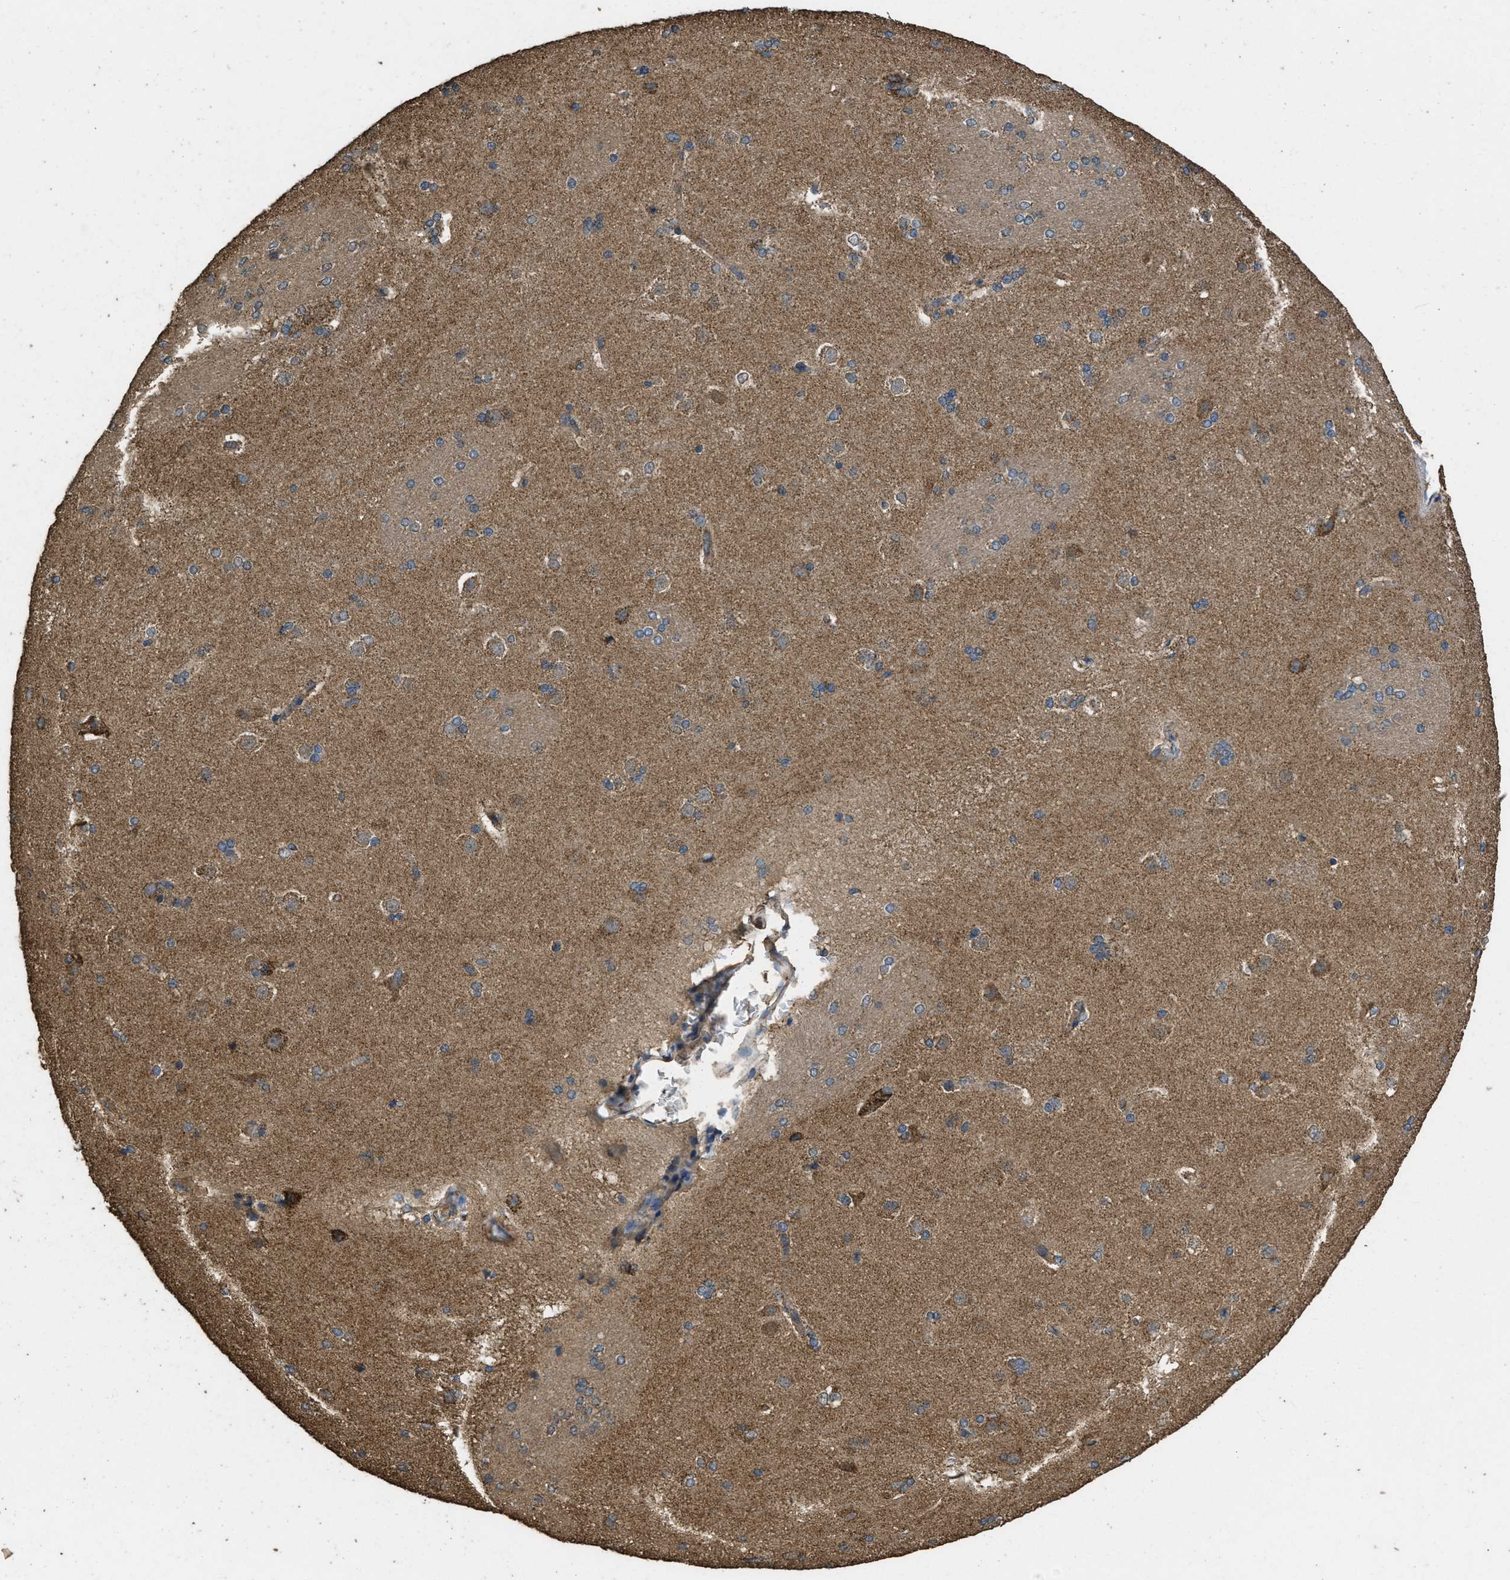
{"staining": {"intensity": "moderate", "quantity": "25%-75%", "location": "cytoplasmic/membranous"}, "tissue": "caudate", "cell_type": "Glial cells", "image_type": "normal", "snomed": [{"axis": "morphology", "description": "Normal tissue, NOS"}, {"axis": "topography", "description": "Lateral ventricle wall"}], "caption": "The histopathology image demonstrates staining of benign caudate, revealing moderate cytoplasmic/membranous protein positivity (brown color) within glial cells. (IHC, brightfield microscopy, high magnification).", "gene": "CYRIA", "patient": {"sex": "female", "age": 19}}